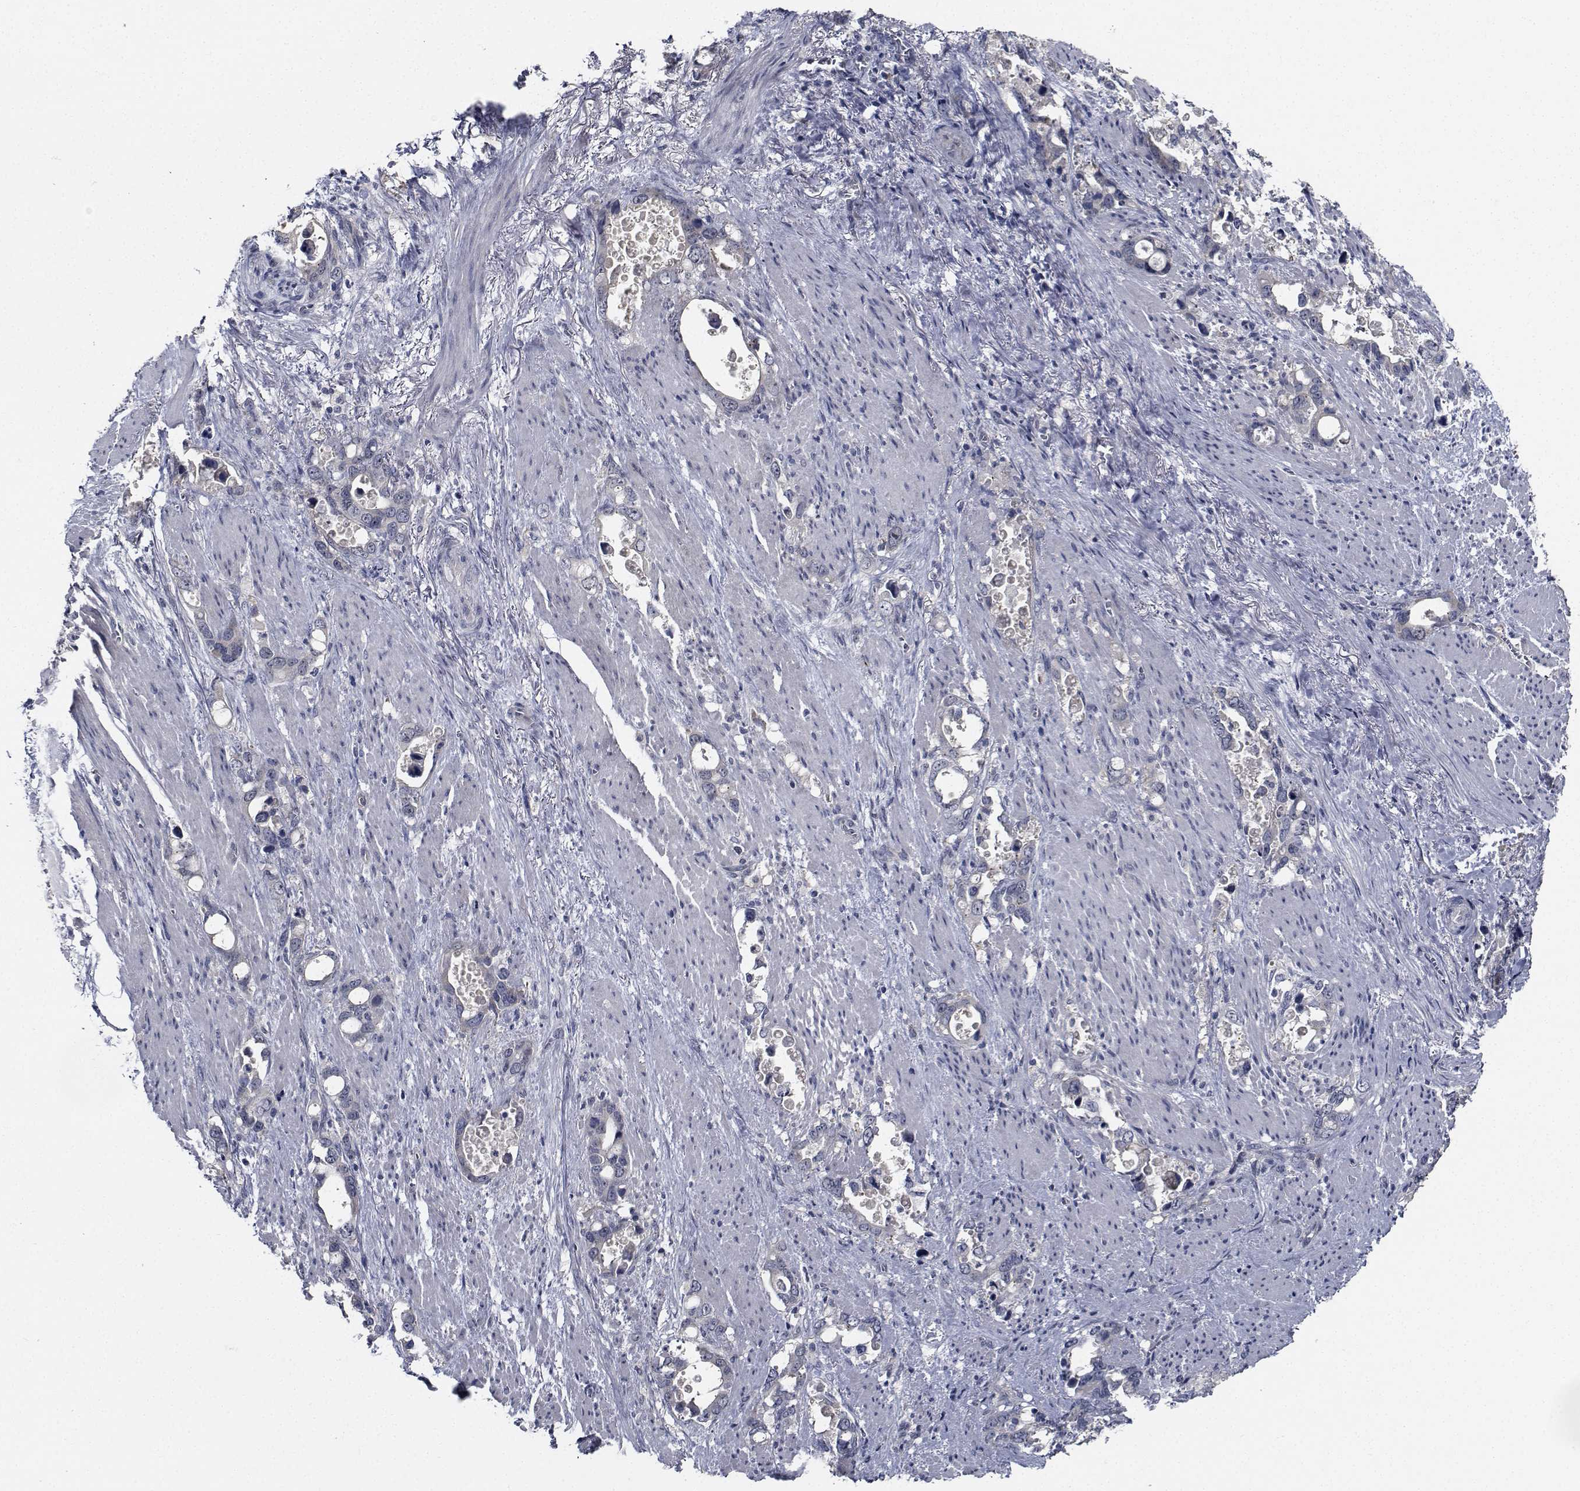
{"staining": {"intensity": "negative", "quantity": "none", "location": "none"}, "tissue": "stomach cancer", "cell_type": "Tumor cells", "image_type": "cancer", "snomed": [{"axis": "morphology", "description": "Normal tissue, NOS"}, {"axis": "morphology", "description": "Adenocarcinoma, NOS"}, {"axis": "topography", "description": "Esophagus"}, {"axis": "topography", "description": "Stomach, upper"}], "caption": "Human stomach cancer stained for a protein using immunohistochemistry (IHC) demonstrates no positivity in tumor cells.", "gene": "NVL", "patient": {"sex": "male", "age": 74}}